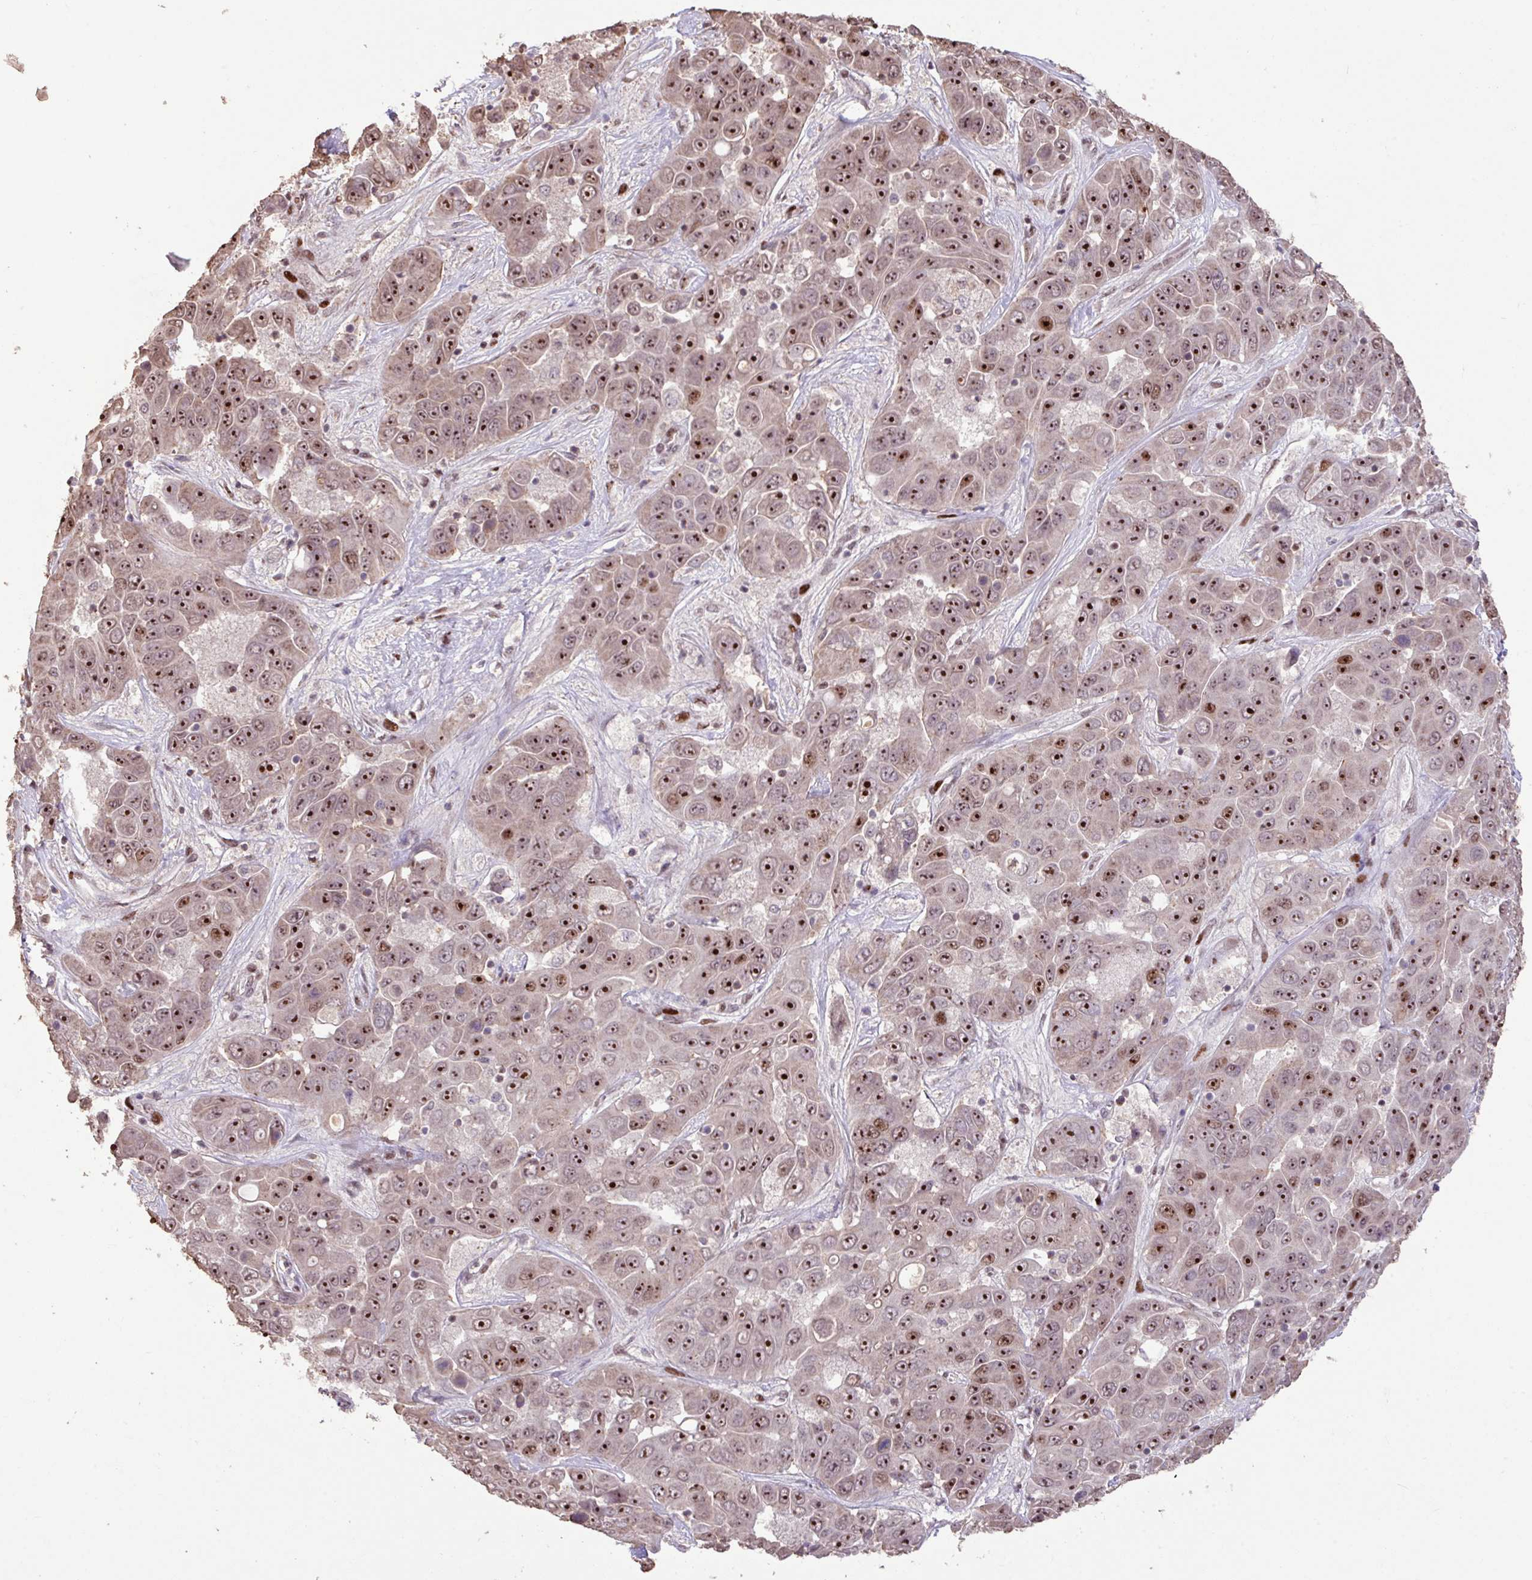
{"staining": {"intensity": "strong", "quantity": ">75%", "location": "nuclear"}, "tissue": "liver cancer", "cell_type": "Tumor cells", "image_type": "cancer", "snomed": [{"axis": "morphology", "description": "Cholangiocarcinoma"}, {"axis": "topography", "description": "Liver"}], "caption": "Cholangiocarcinoma (liver) was stained to show a protein in brown. There is high levels of strong nuclear expression in approximately >75% of tumor cells.", "gene": "ZNF709", "patient": {"sex": "female", "age": 52}}